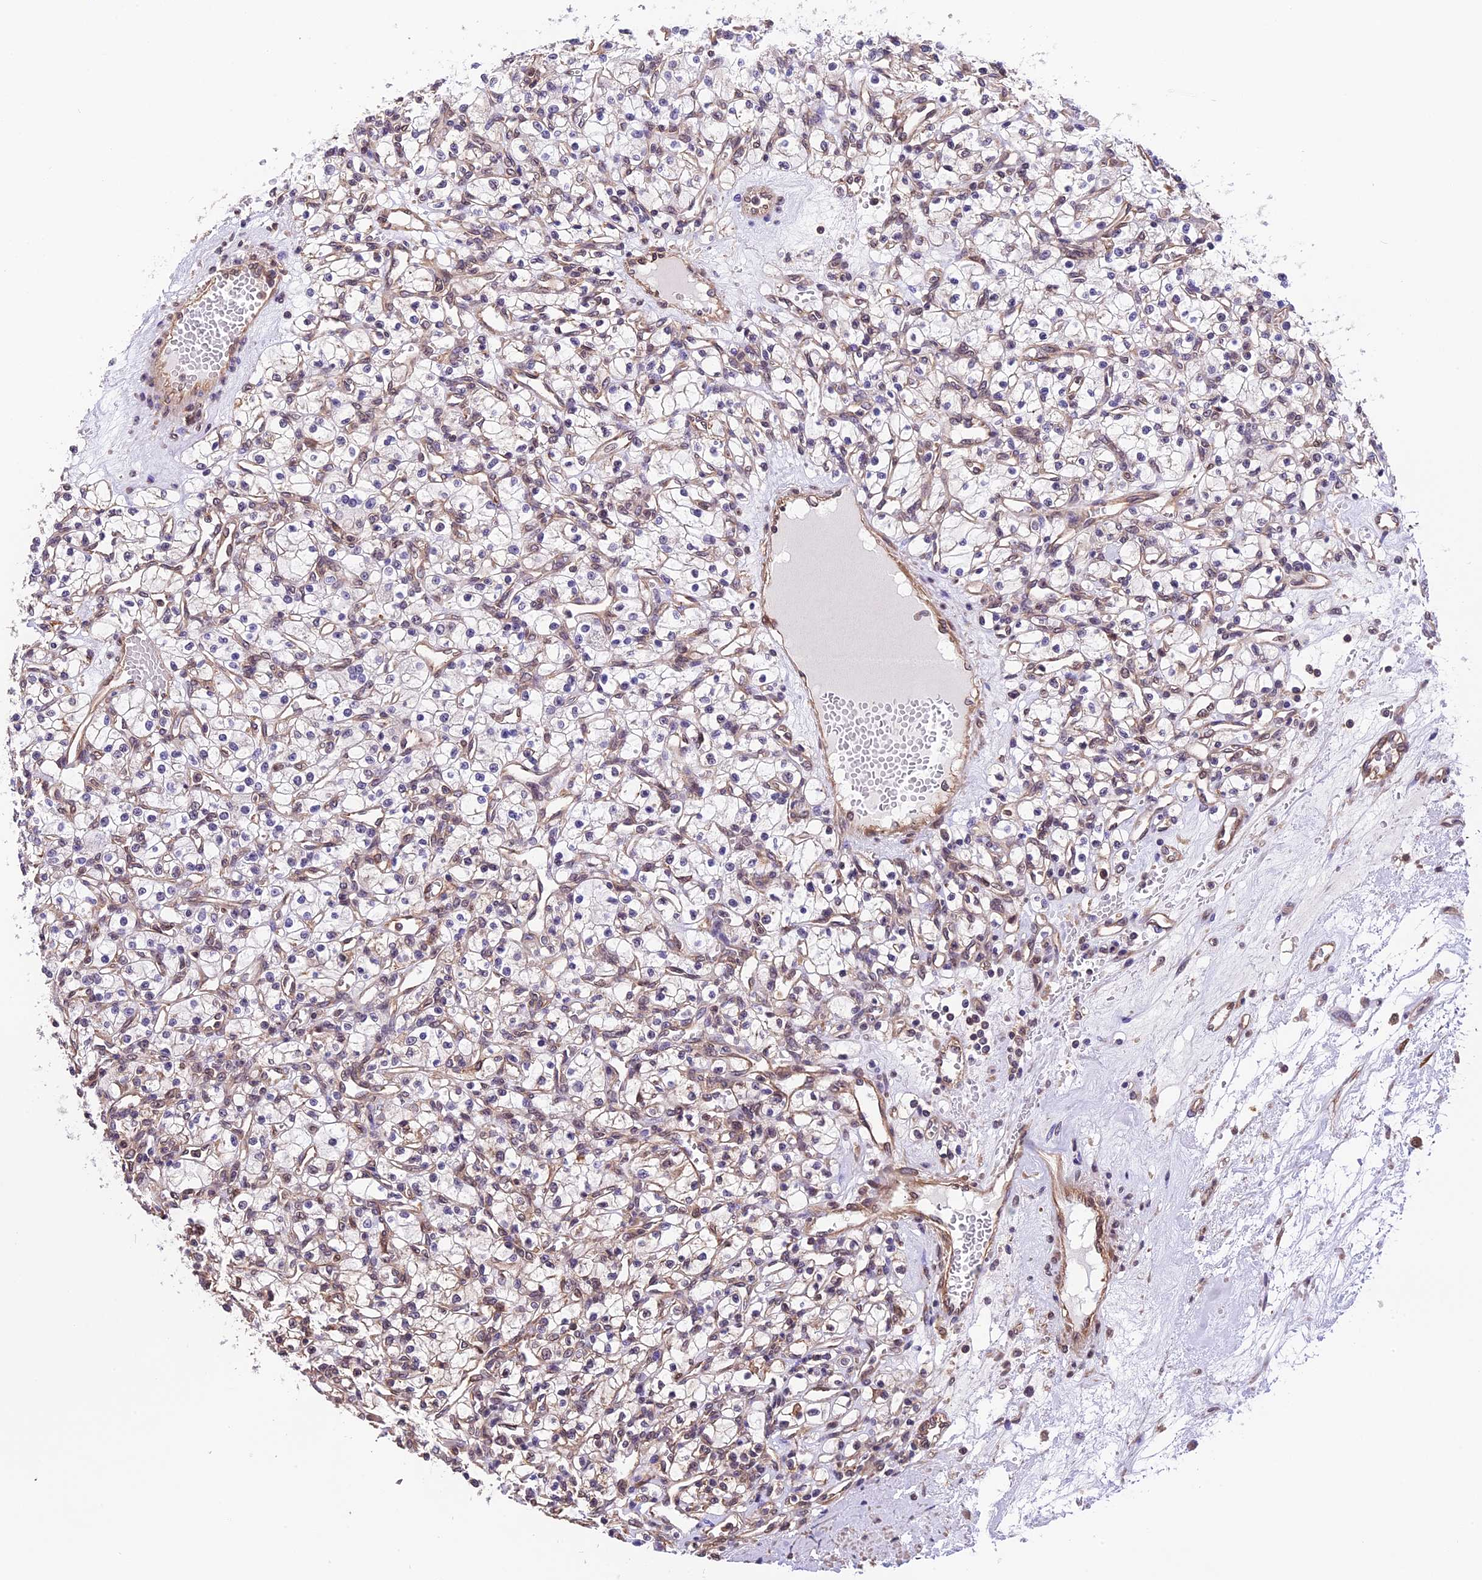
{"staining": {"intensity": "weak", "quantity": "<25%", "location": "cytoplasmic/membranous"}, "tissue": "renal cancer", "cell_type": "Tumor cells", "image_type": "cancer", "snomed": [{"axis": "morphology", "description": "Adenocarcinoma, NOS"}, {"axis": "topography", "description": "Kidney"}], "caption": "Immunohistochemistry of renal adenocarcinoma reveals no expression in tumor cells.", "gene": "ZC3H4", "patient": {"sex": "female", "age": 59}}